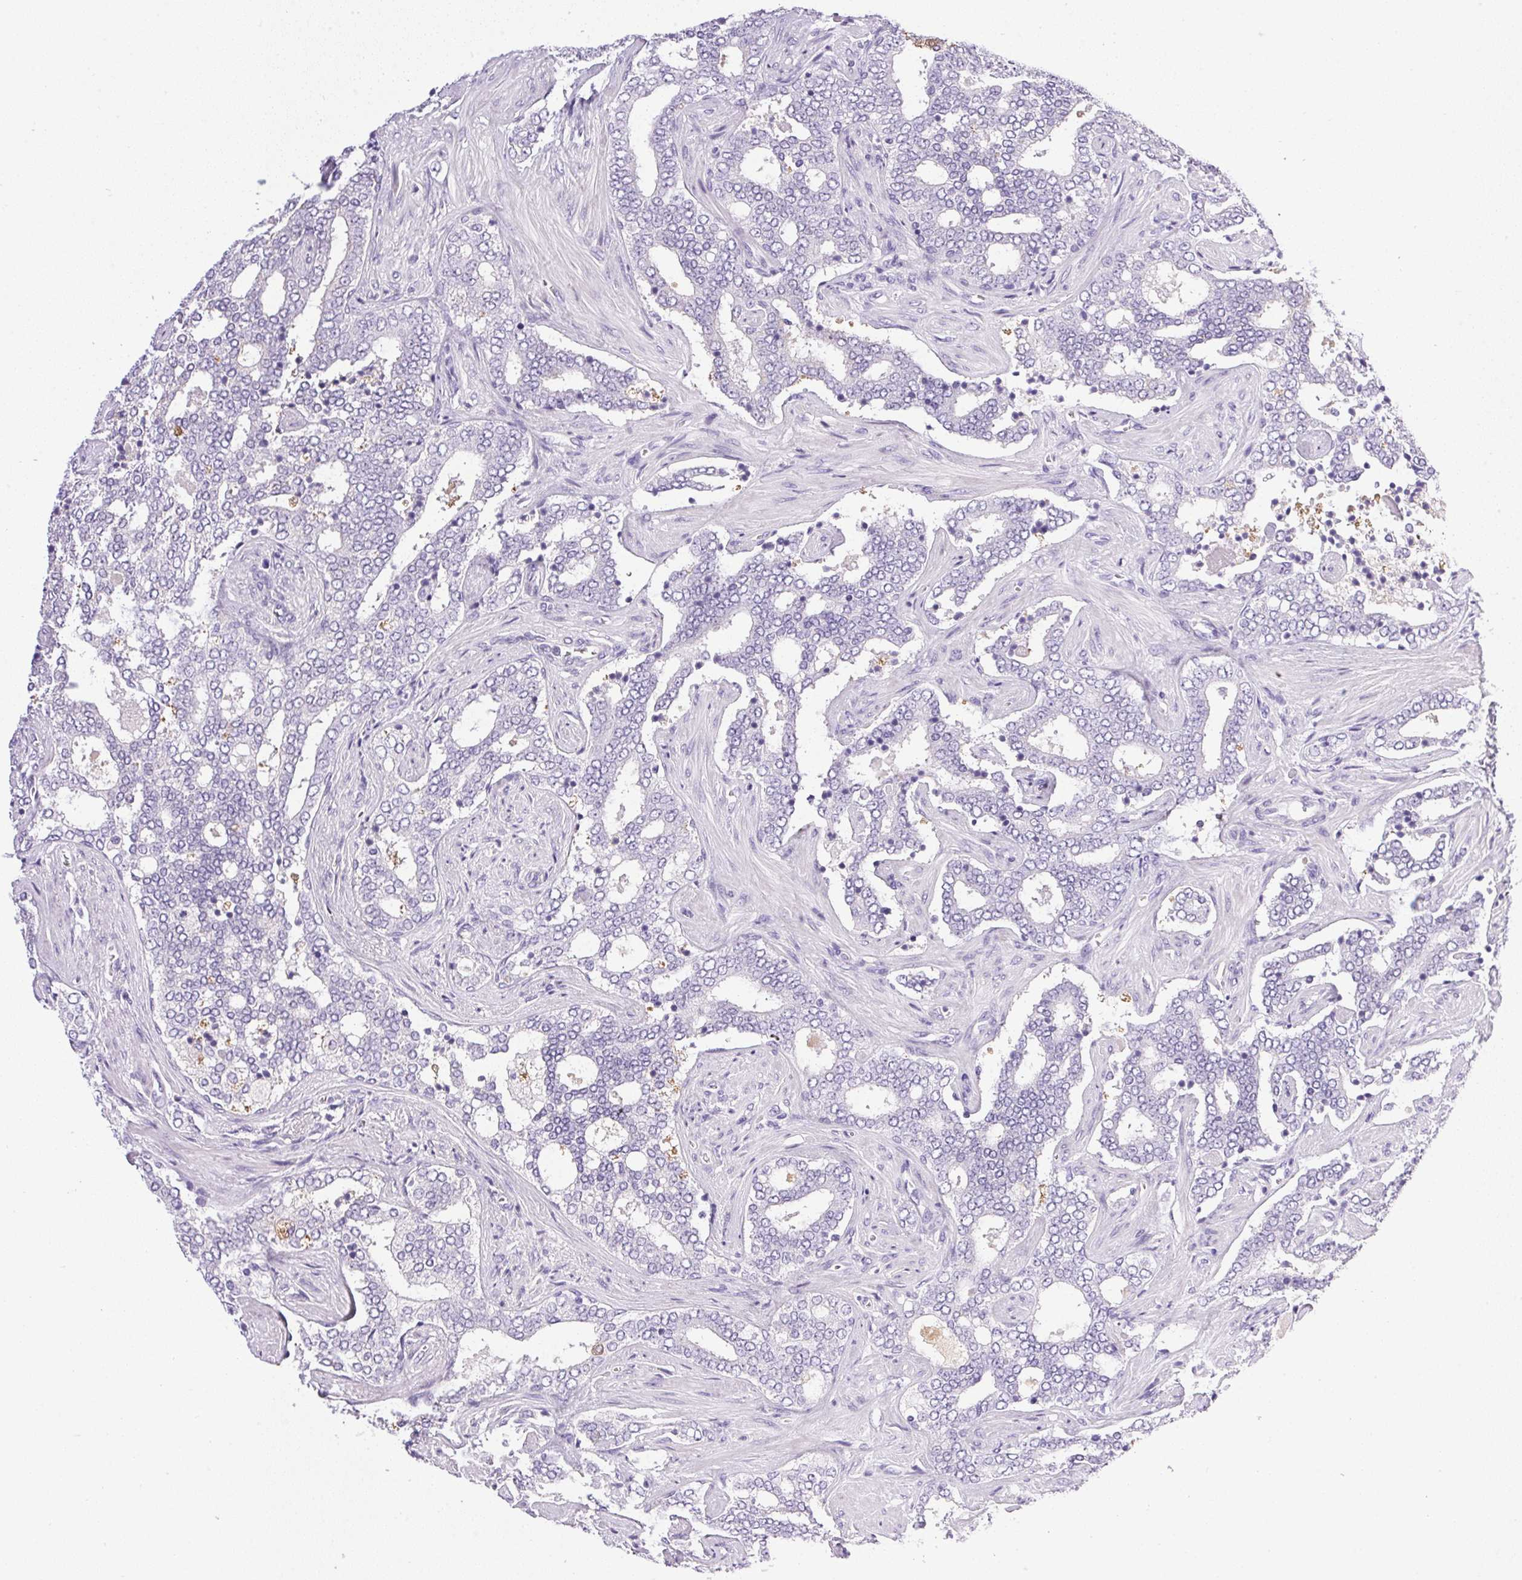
{"staining": {"intensity": "negative", "quantity": "none", "location": "none"}, "tissue": "prostate cancer", "cell_type": "Tumor cells", "image_type": "cancer", "snomed": [{"axis": "morphology", "description": "Adenocarcinoma, High grade"}, {"axis": "topography", "description": "Prostate"}], "caption": "The IHC photomicrograph has no significant staining in tumor cells of adenocarcinoma (high-grade) (prostate) tissue.", "gene": "ATP6V0A4", "patient": {"sex": "male", "age": 60}}